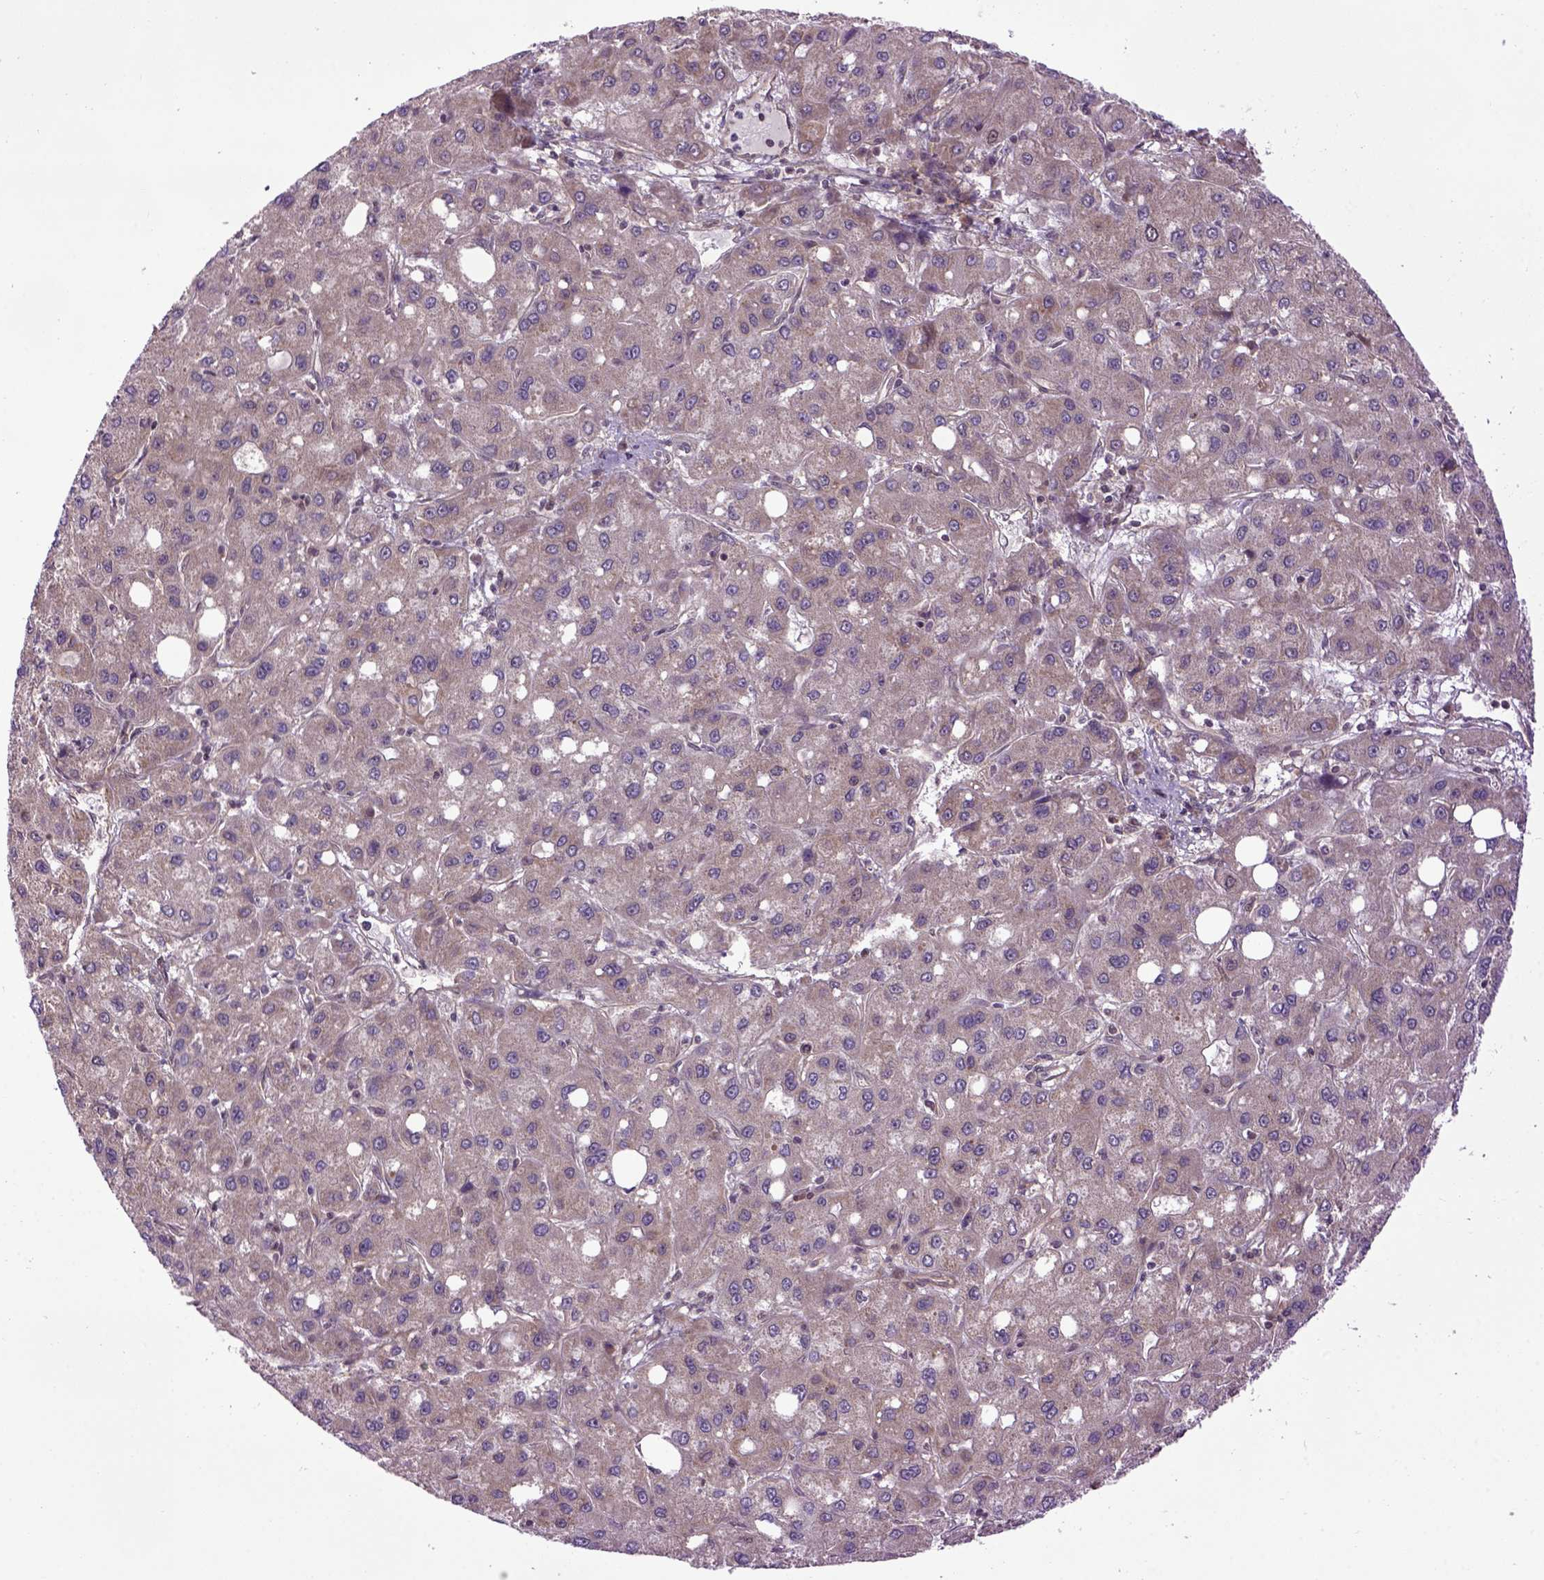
{"staining": {"intensity": "moderate", "quantity": ">75%", "location": "cytoplasmic/membranous"}, "tissue": "liver cancer", "cell_type": "Tumor cells", "image_type": "cancer", "snomed": [{"axis": "morphology", "description": "Carcinoma, Hepatocellular, NOS"}, {"axis": "topography", "description": "Liver"}], "caption": "An immunohistochemistry photomicrograph of tumor tissue is shown. Protein staining in brown shows moderate cytoplasmic/membranous positivity in liver cancer within tumor cells.", "gene": "WDR48", "patient": {"sex": "male", "age": 73}}